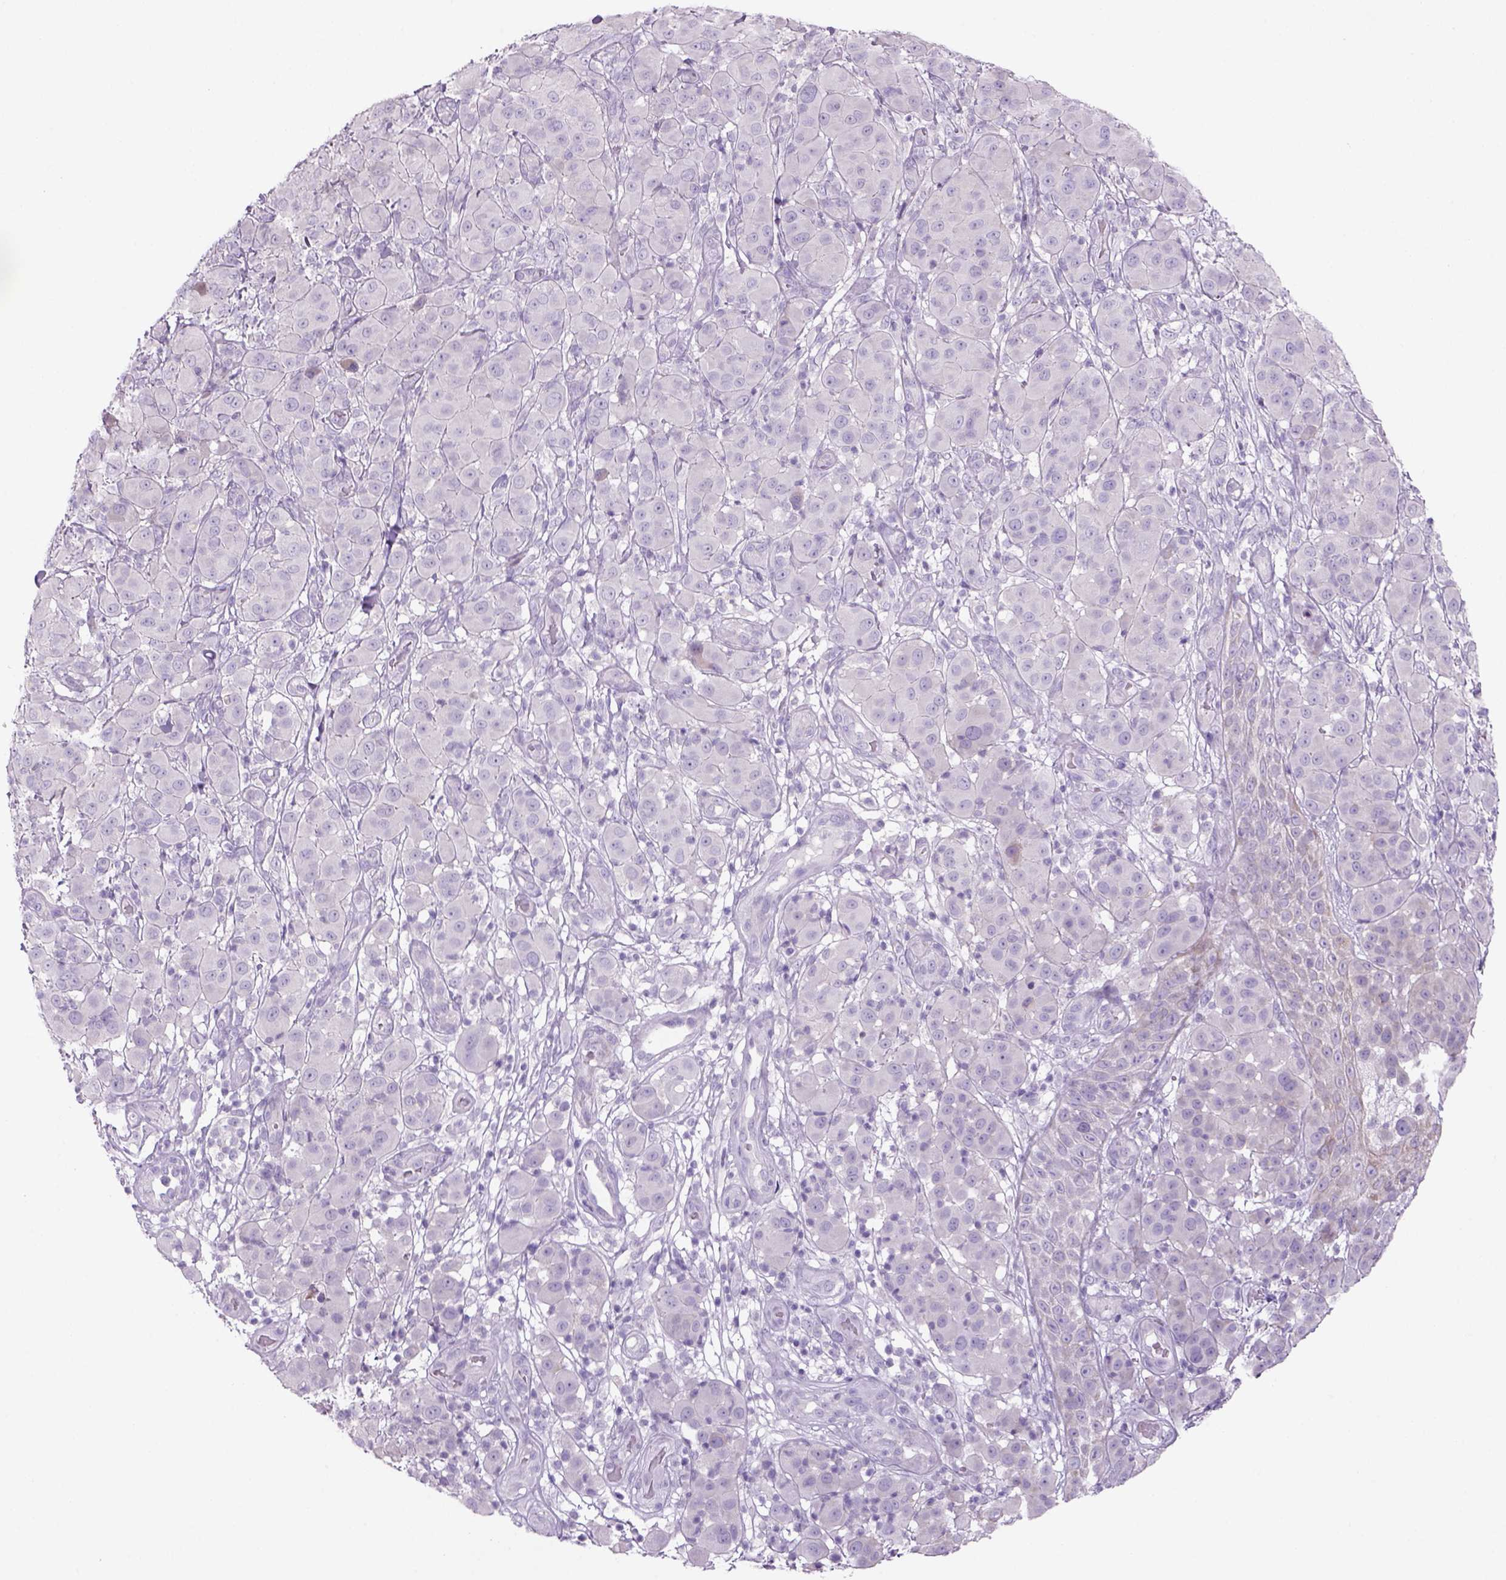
{"staining": {"intensity": "negative", "quantity": "none", "location": "none"}, "tissue": "melanoma", "cell_type": "Tumor cells", "image_type": "cancer", "snomed": [{"axis": "morphology", "description": "Malignant melanoma, NOS"}, {"axis": "topography", "description": "Skin"}], "caption": "This micrograph is of melanoma stained with immunohistochemistry (IHC) to label a protein in brown with the nuclei are counter-stained blue. There is no staining in tumor cells. Brightfield microscopy of immunohistochemistry (IHC) stained with DAB (brown) and hematoxylin (blue), captured at high magnification.", "gene": "ADGRV1", "patient": {"sex": "female", "age": 87}}